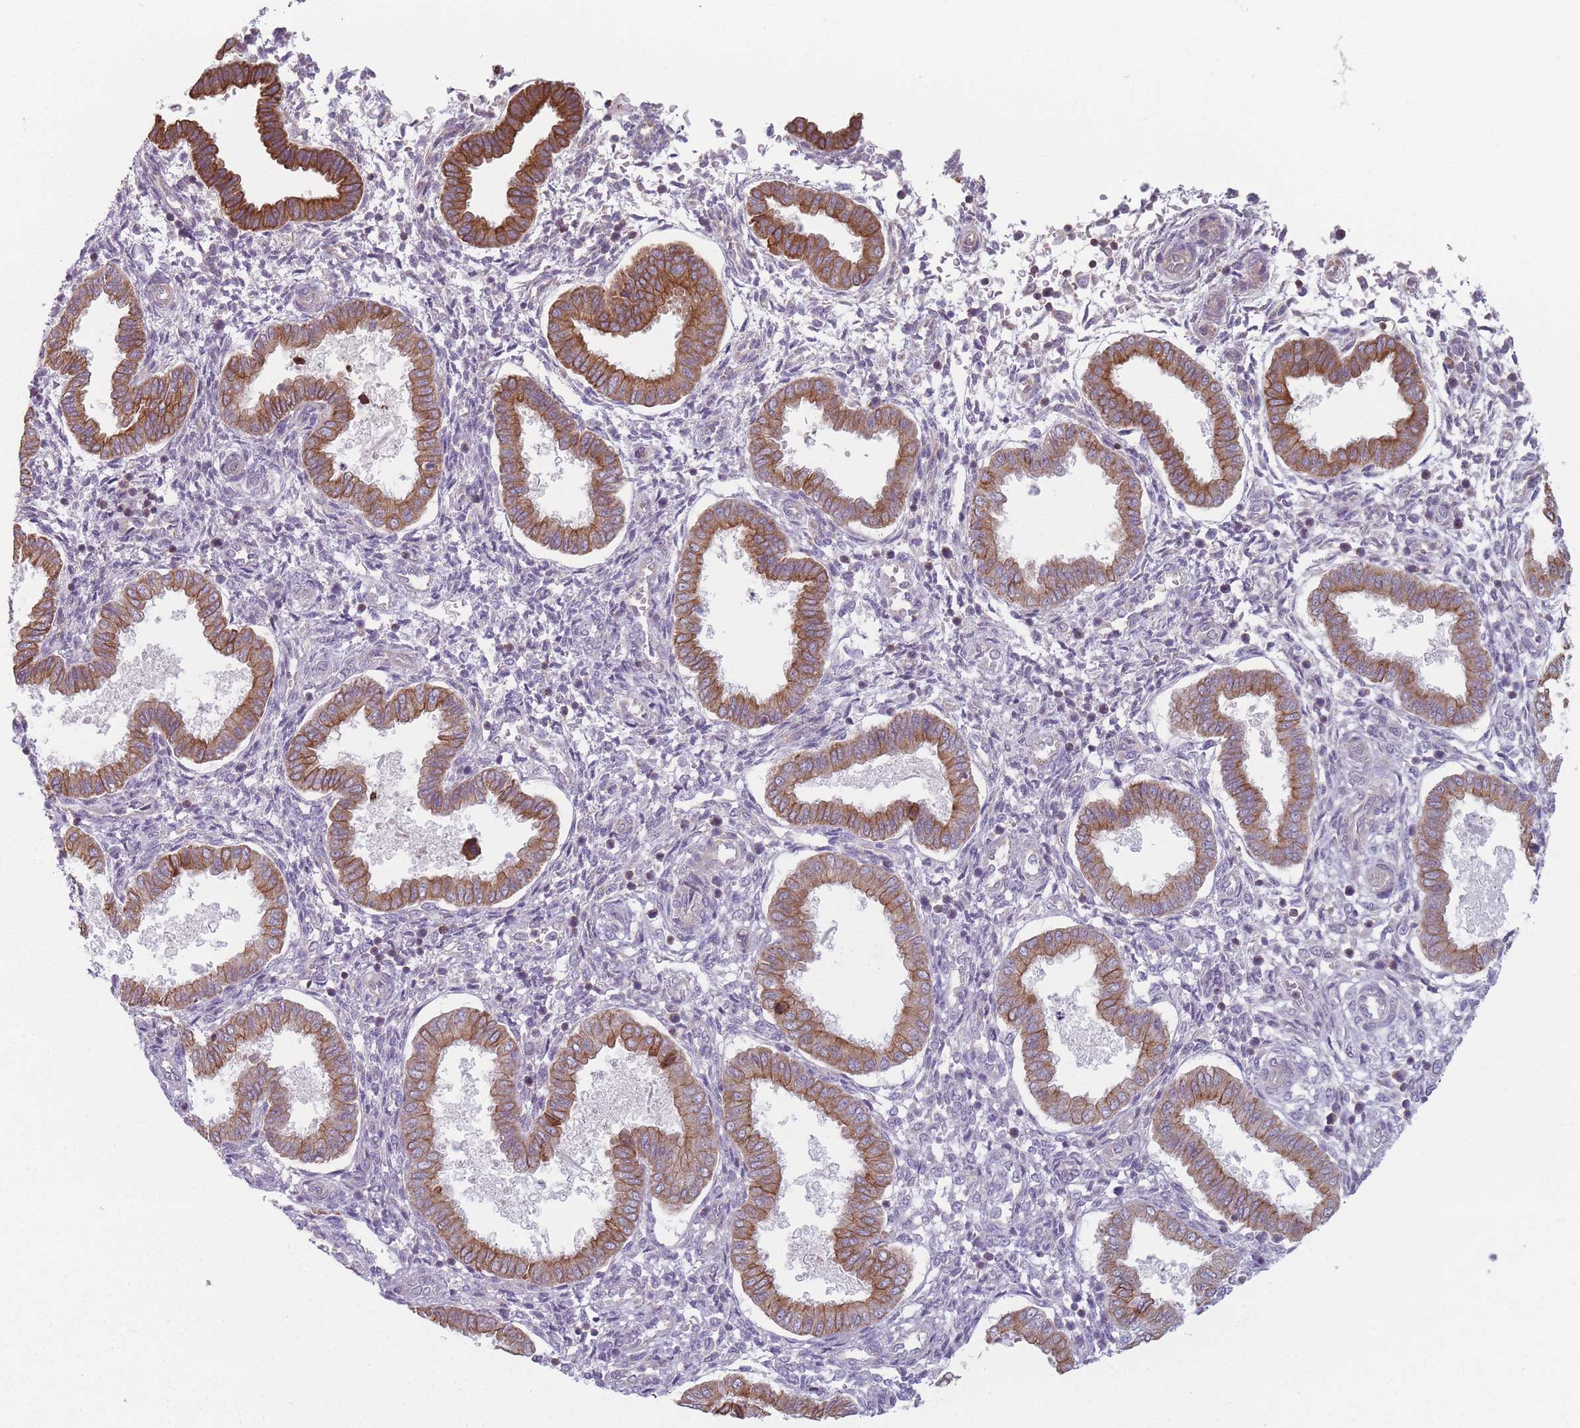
{"staining": {"intensity": "weak", "quantity": "<25%", "location": "cytoplasmic/membranous"}, "tissue": "endometrium", "cell_type": "Cells in endometrial stroma", "image_type": "normal", "snomed": [{"axis": "morphology", "description": "Normal tissue, NOS"}, {"axis": "topography", "description": "Endometrium"}], "caption": "Immunohistochemistry of unremarkable endometrium reveals no expression in cells in endometrial stroma.", "gene": "HSBP1L1", "patient": {"sex": "female", "age": 24}}